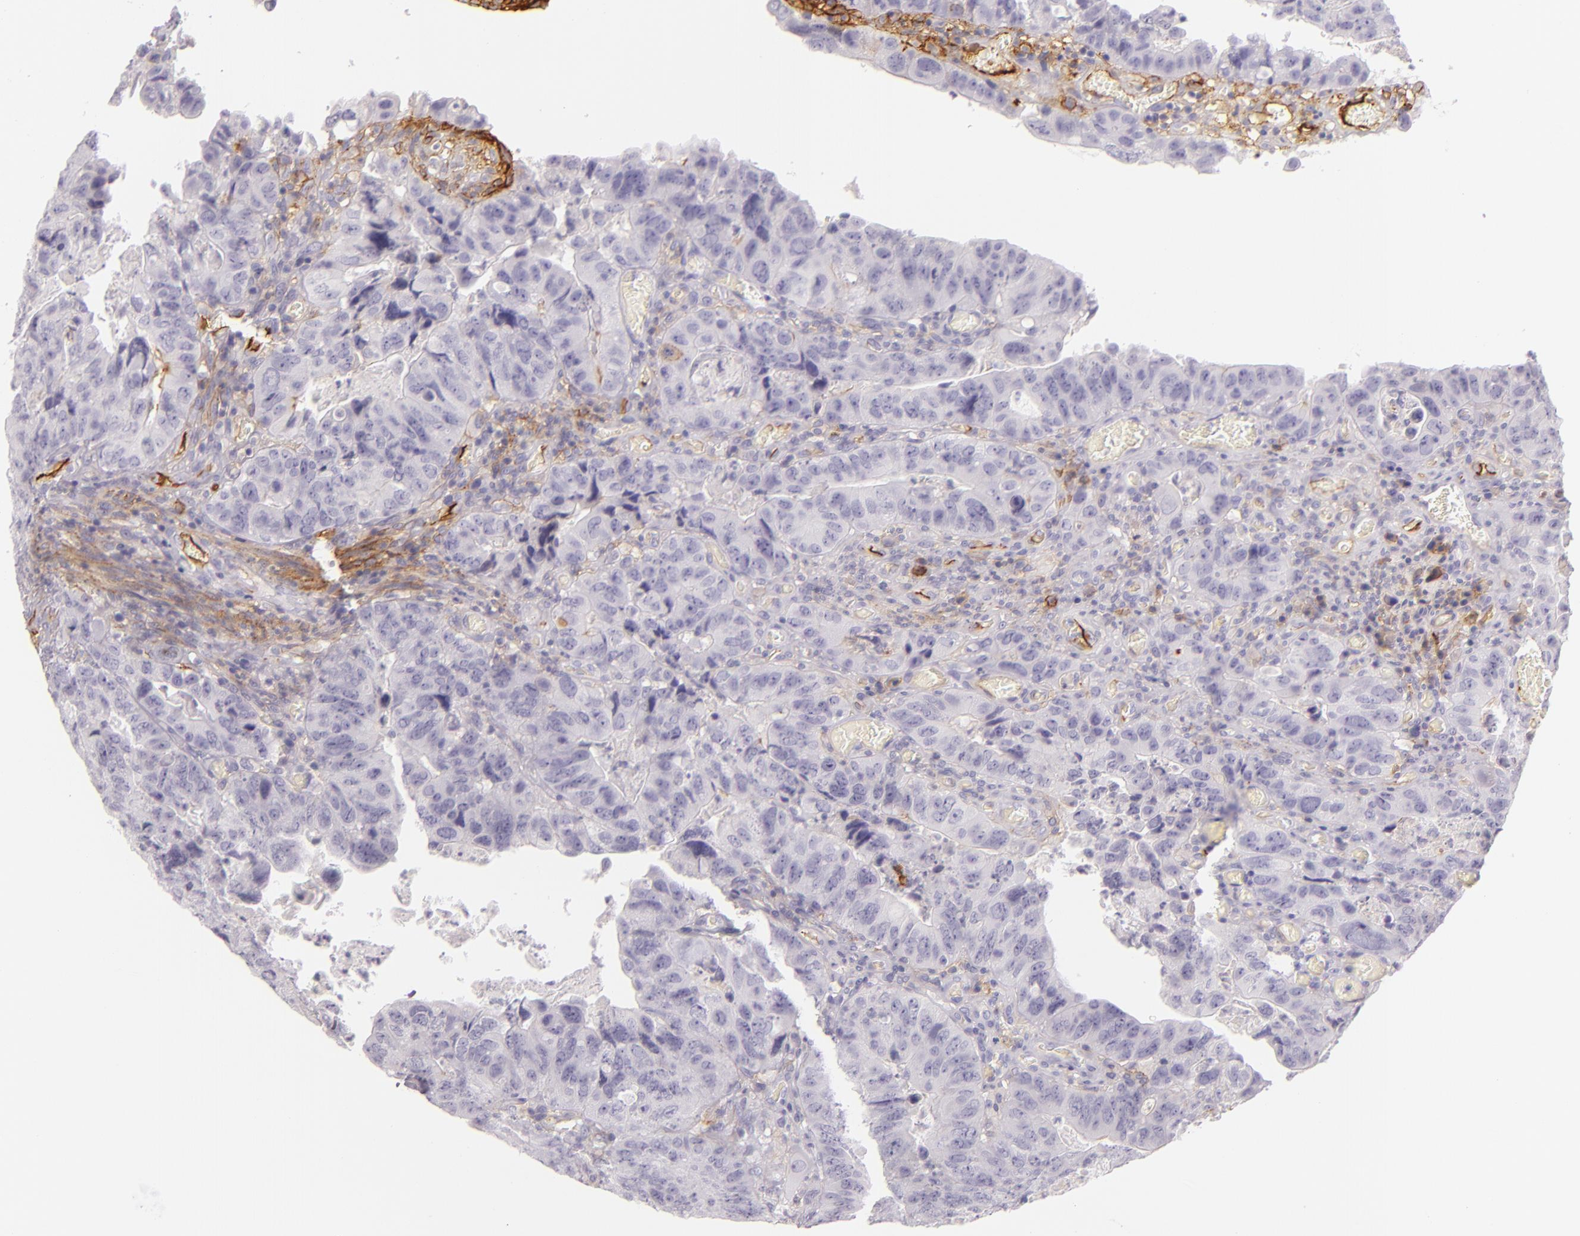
{"staining": {"intensity": "negative", "quantity": "none", "location": "none"}, "tissue": "colorectal cancer", "cell_type": "Tumor cells", "image_type": "cancer", "snomed": [{"axis": "morphology", "description": "Adenocarcinoma, NOS"}, {"axis": "topography", "description": "Rectum"}], "caption": "Photomicrograph shows no significant protein positivity in tumor cells of adenocarcinoma (colorectal).", "gene": "ICAM1", "patient": {"sex": "female", "age": 82}}